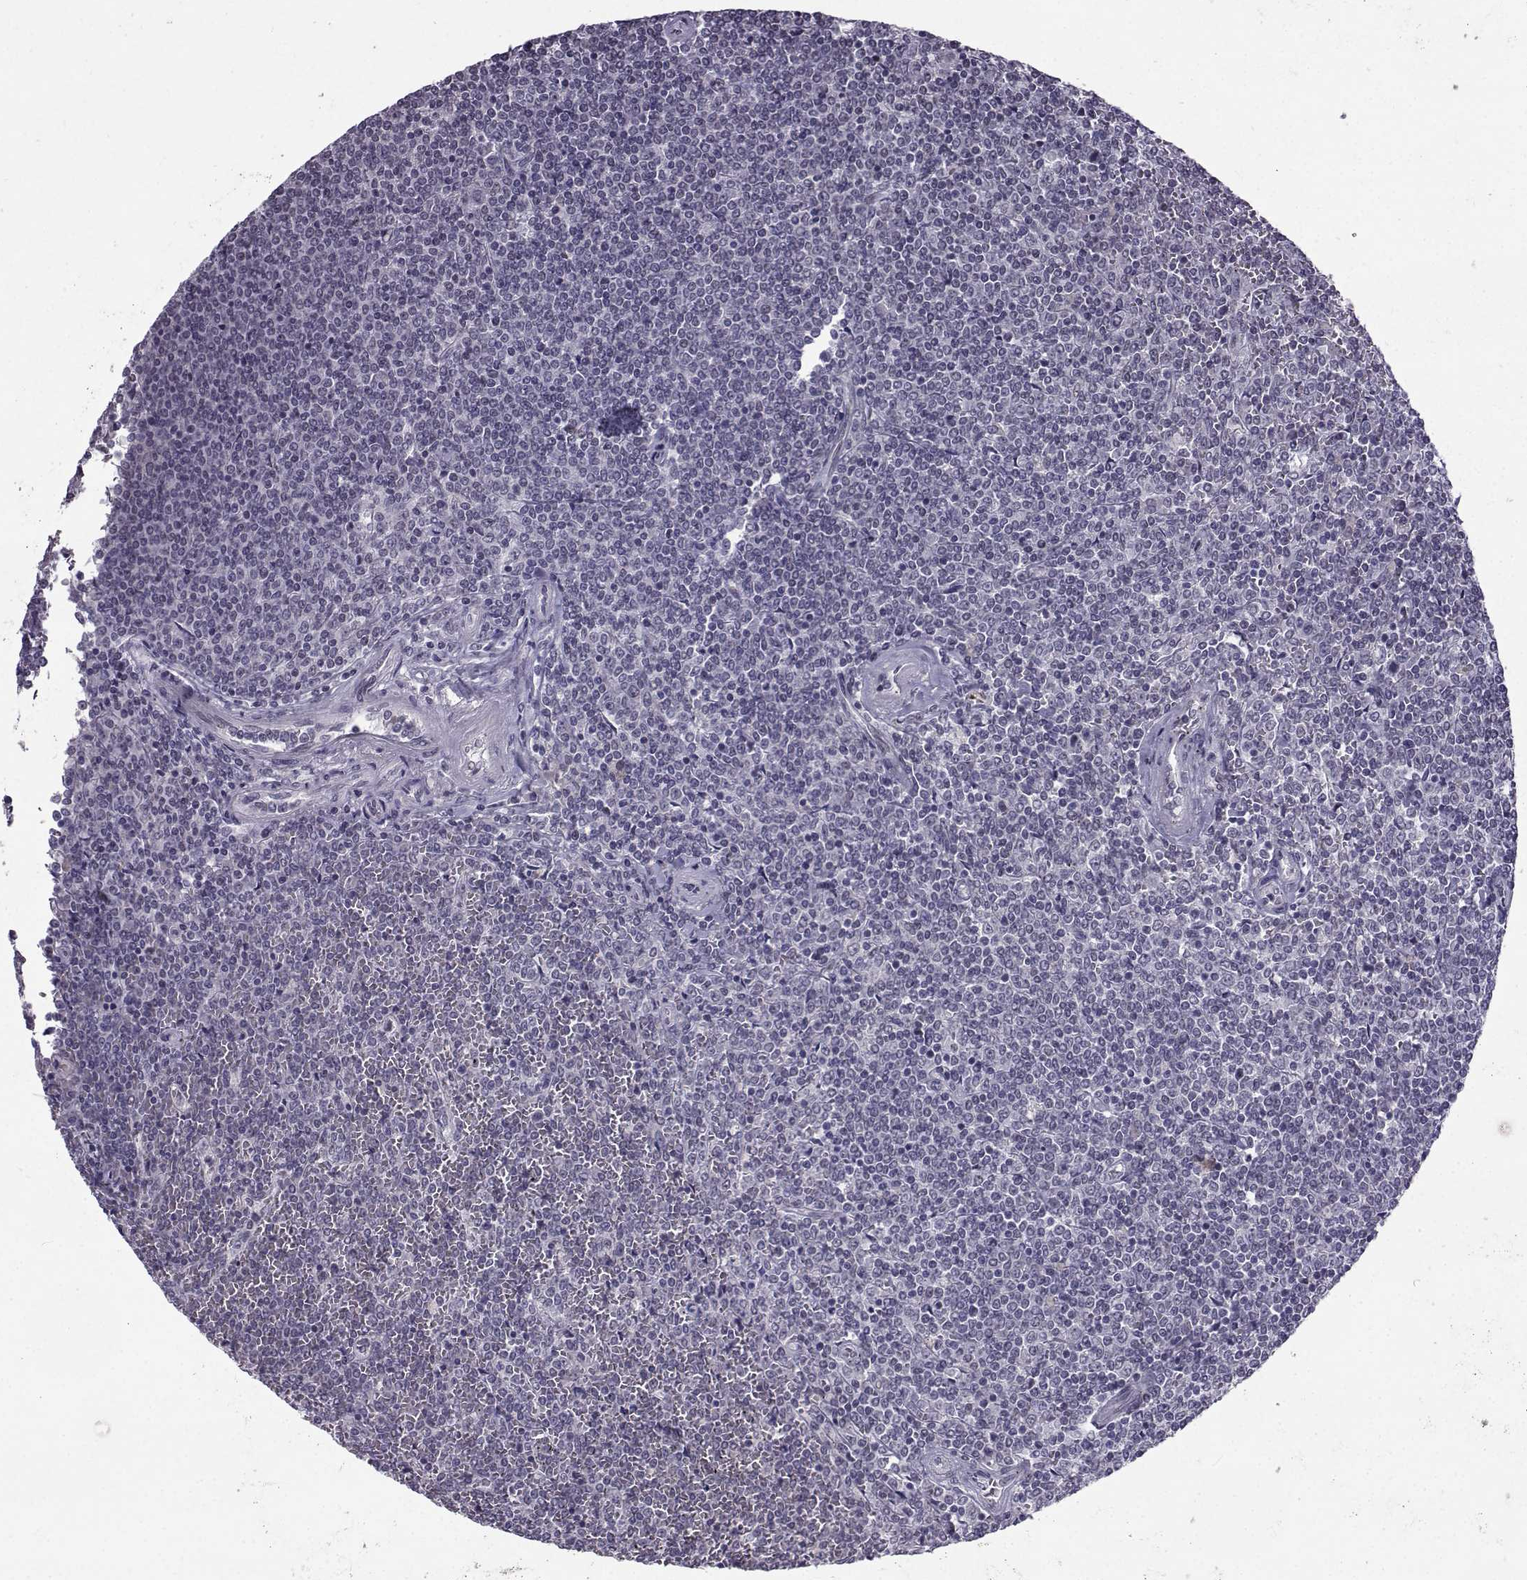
{"staining": {"intensity": "negative", "quantity": "none", "location": "none"}, "tissue": "lymphoma", "cell_type": "Tumor cells", "image_type": "cancer", "snomed": [{"axis": "morphology", "description": "Malignant lymphoma, non-Hodgkin's type, Low grade"}, {"axis": "topography", "description": "Spleen"}], "caption": "Immunohistochemistry of human malignant lymphoma, non-Hodgkin's type (low-grade) shows no expression in tumor cells.", "gene": "LIN28A", "patient": {"sex": "female", "age": 19}}